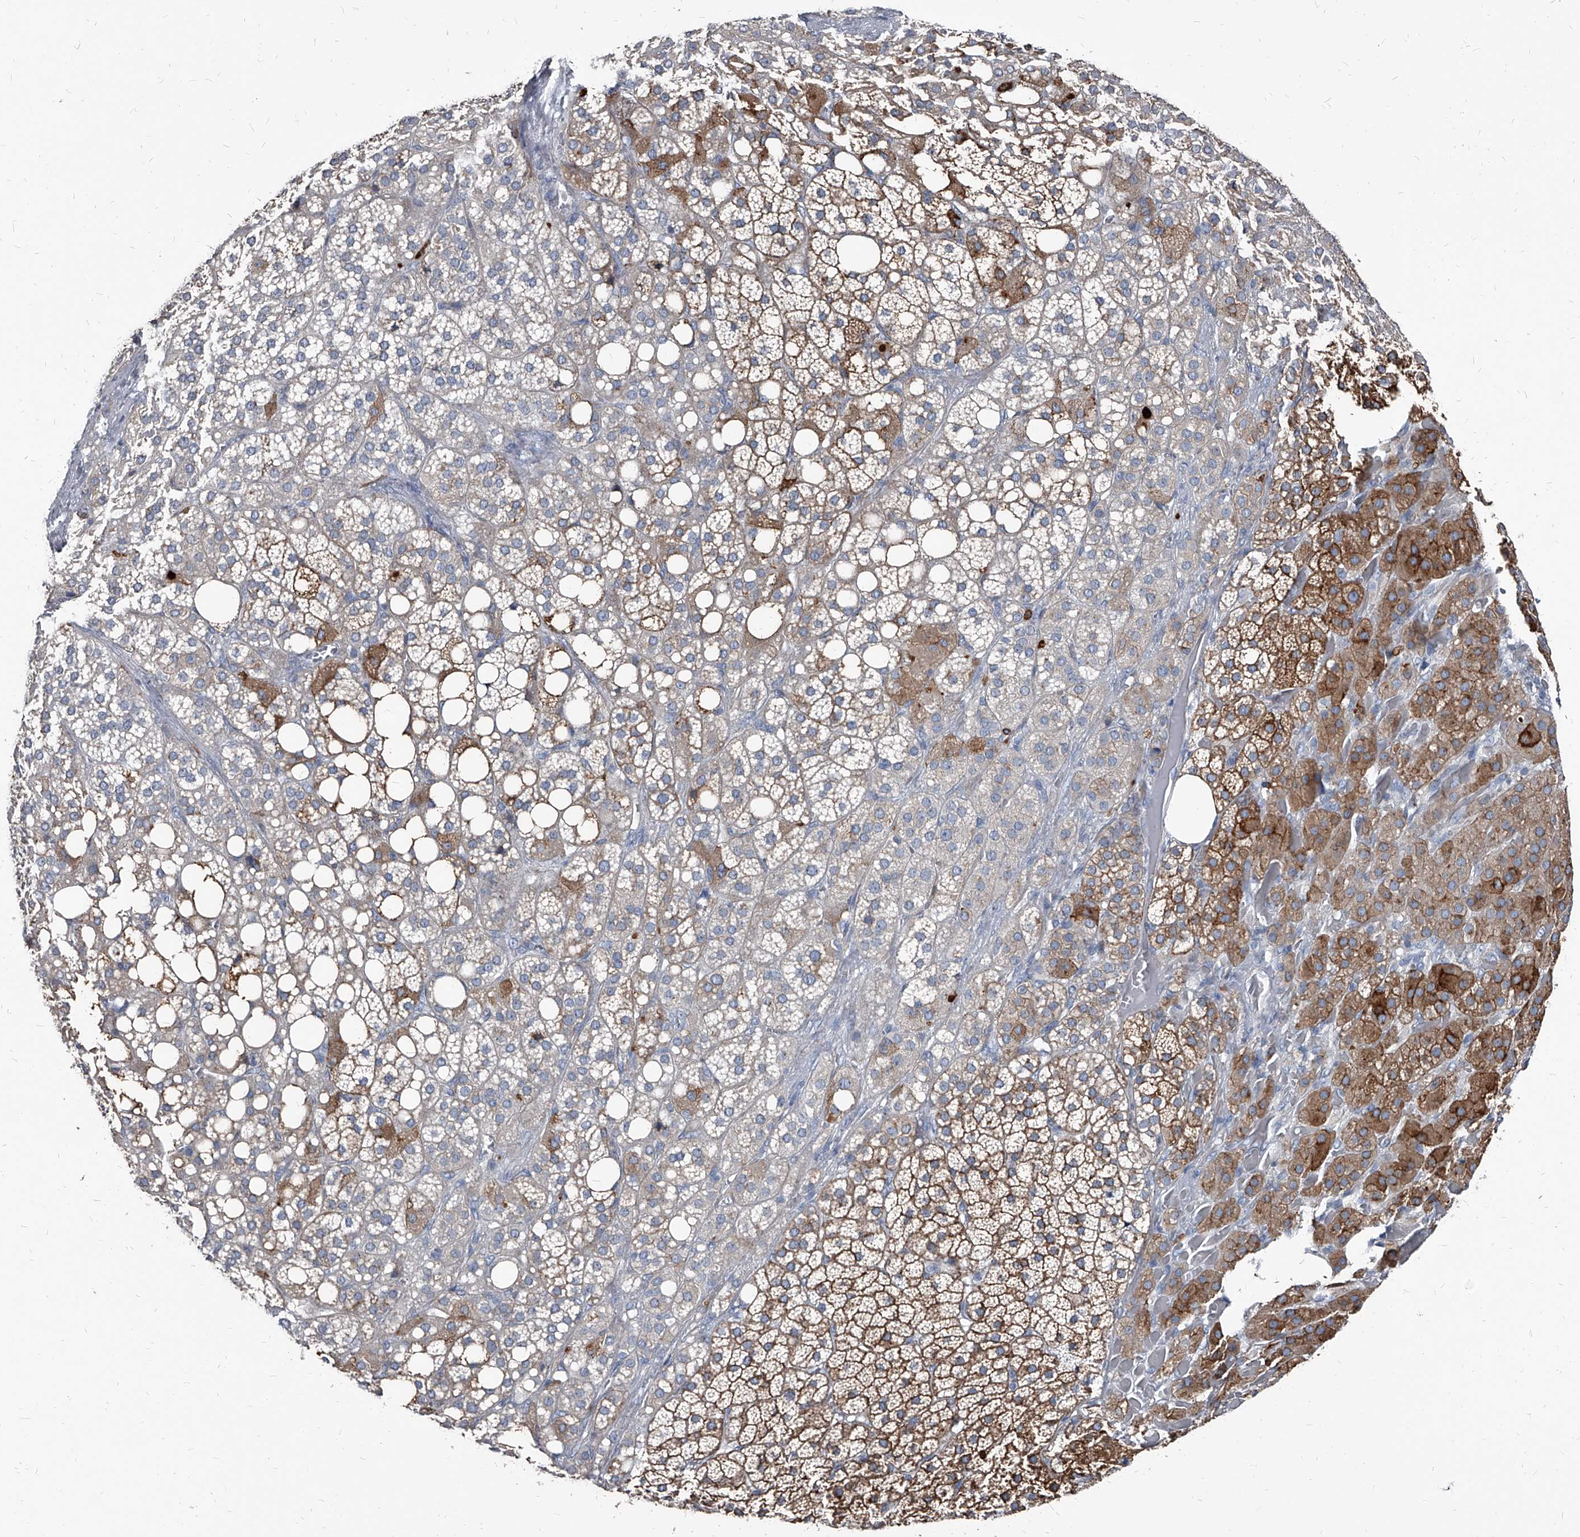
{"staining": {"intensity": "moderate", "quantity": "25%-75%", "location": "cytoplasmic/membranous"}, "tissue": "adrenal gland", "cell_type": "Glandular cells", "image_type": "normal", "snomed": [{"axis": "morphology", "description": "Normal tissue, NOS"}, {"axis": "topography", "description": "Adrenal gland"}], "caption": "High-magnification brightfield microscopy of normal adrenal gland stained with DAB (brown) and counterstained with hematoxylin (blue). glandular cells exhibit moderate cytoplasmic/membranous staining is identified in approximately25%-75% of cells. (DAB (3,3'-diaminobenzidine) IHC with brightfield microscopy, high magnification).", "gene": "PGLYRP3", "patient": {"sex": "female", "age": 59}}